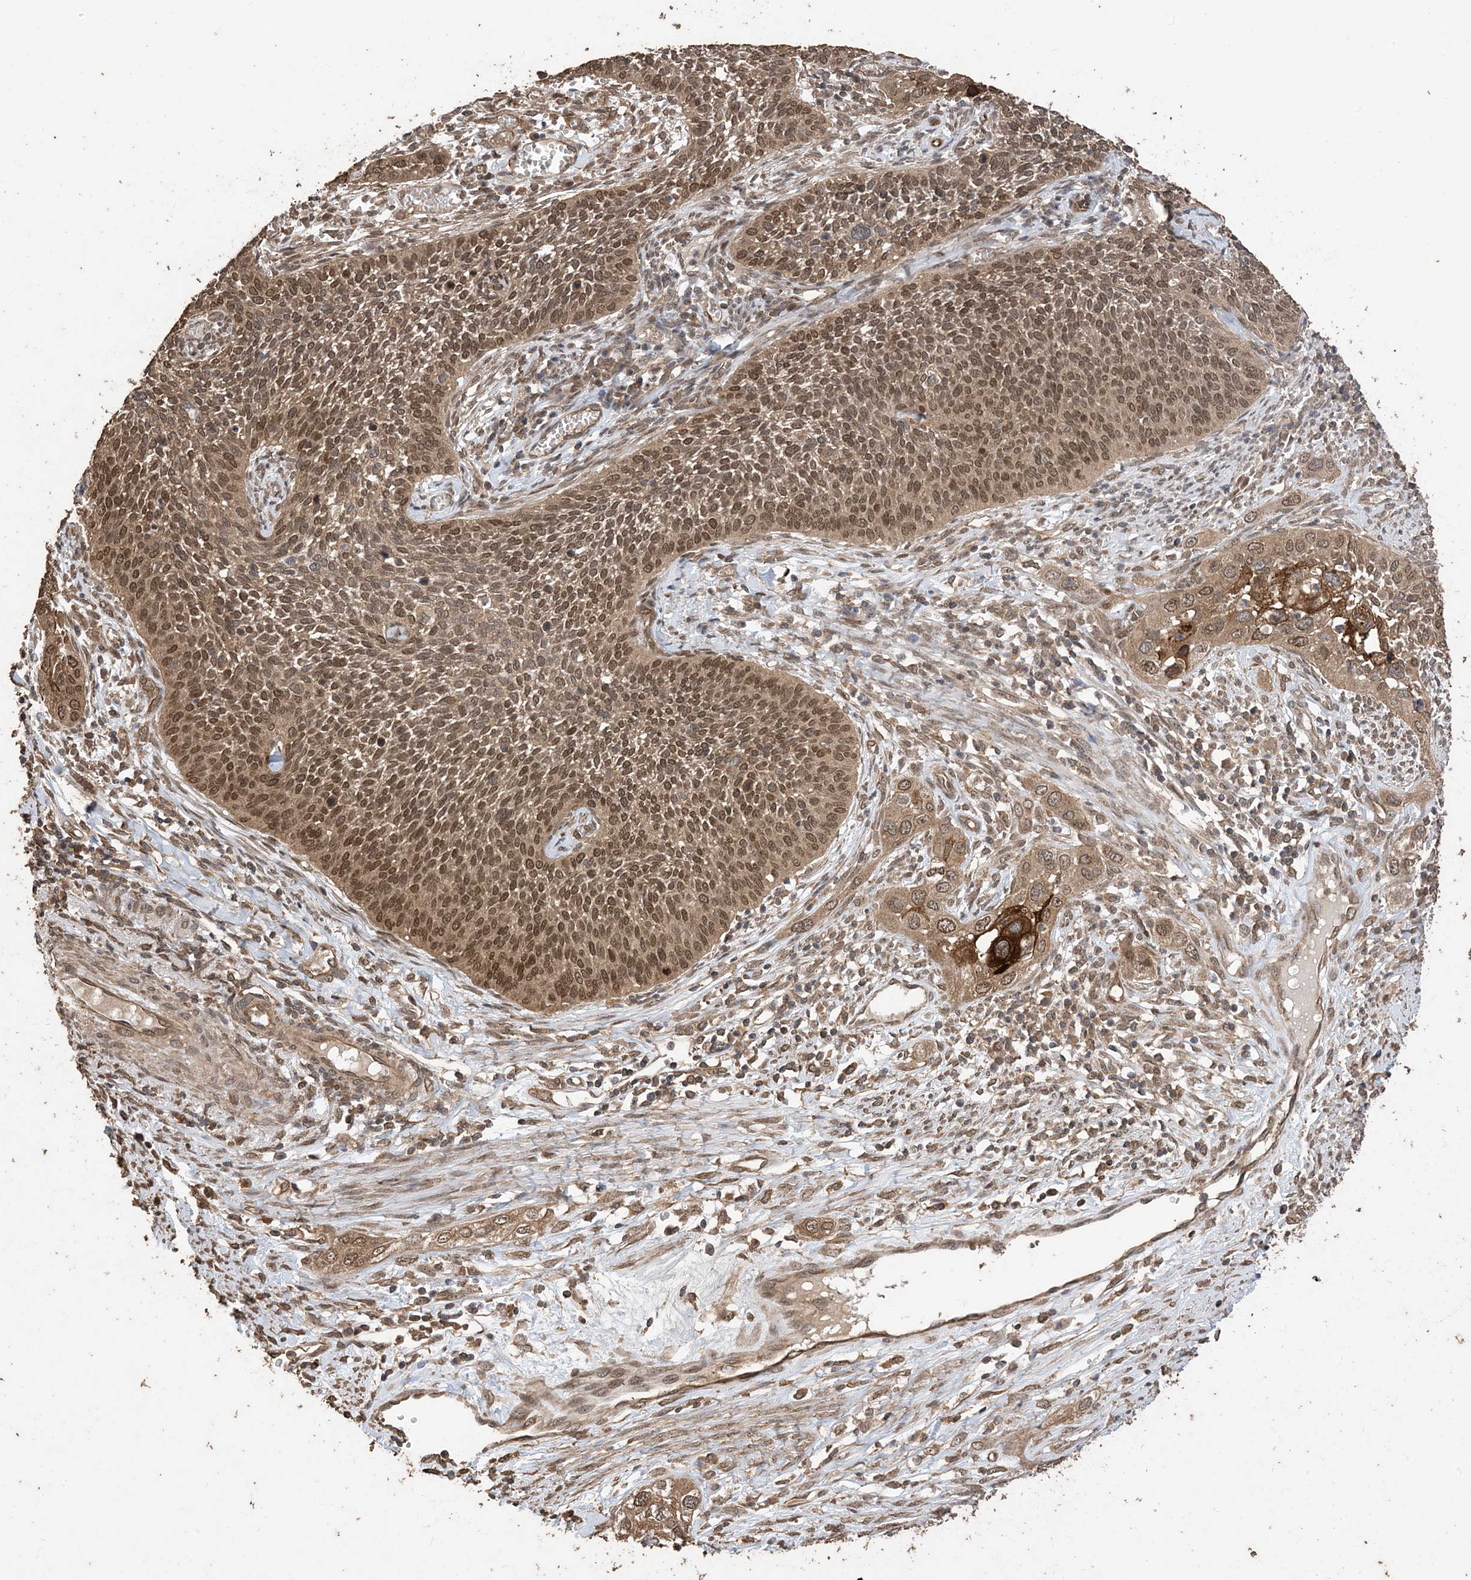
{"staining": {"intensity": "moderate", "quantity": ">75%", "location": "cytoplasmic/membranous,nuclear"}, "tissue": "cervical cancer", "cell_type": "Tumor cells", "image_type": "cancer", "snomed": [{"axis": "morphology", "description": "Squamous cell carcinoma, NOS"}, {"axis": "topography", "description": "Cervix"}], "caption": "A medium amount of moderate cytoplasmic/membranous and nuclear expression is appreciated in about >75% of tumor cells in cervical cancer (squamous cell carcinoma) tissue.", "gene": "ZKSCAN5", "patient": {"sex": "female", "age": 34}}